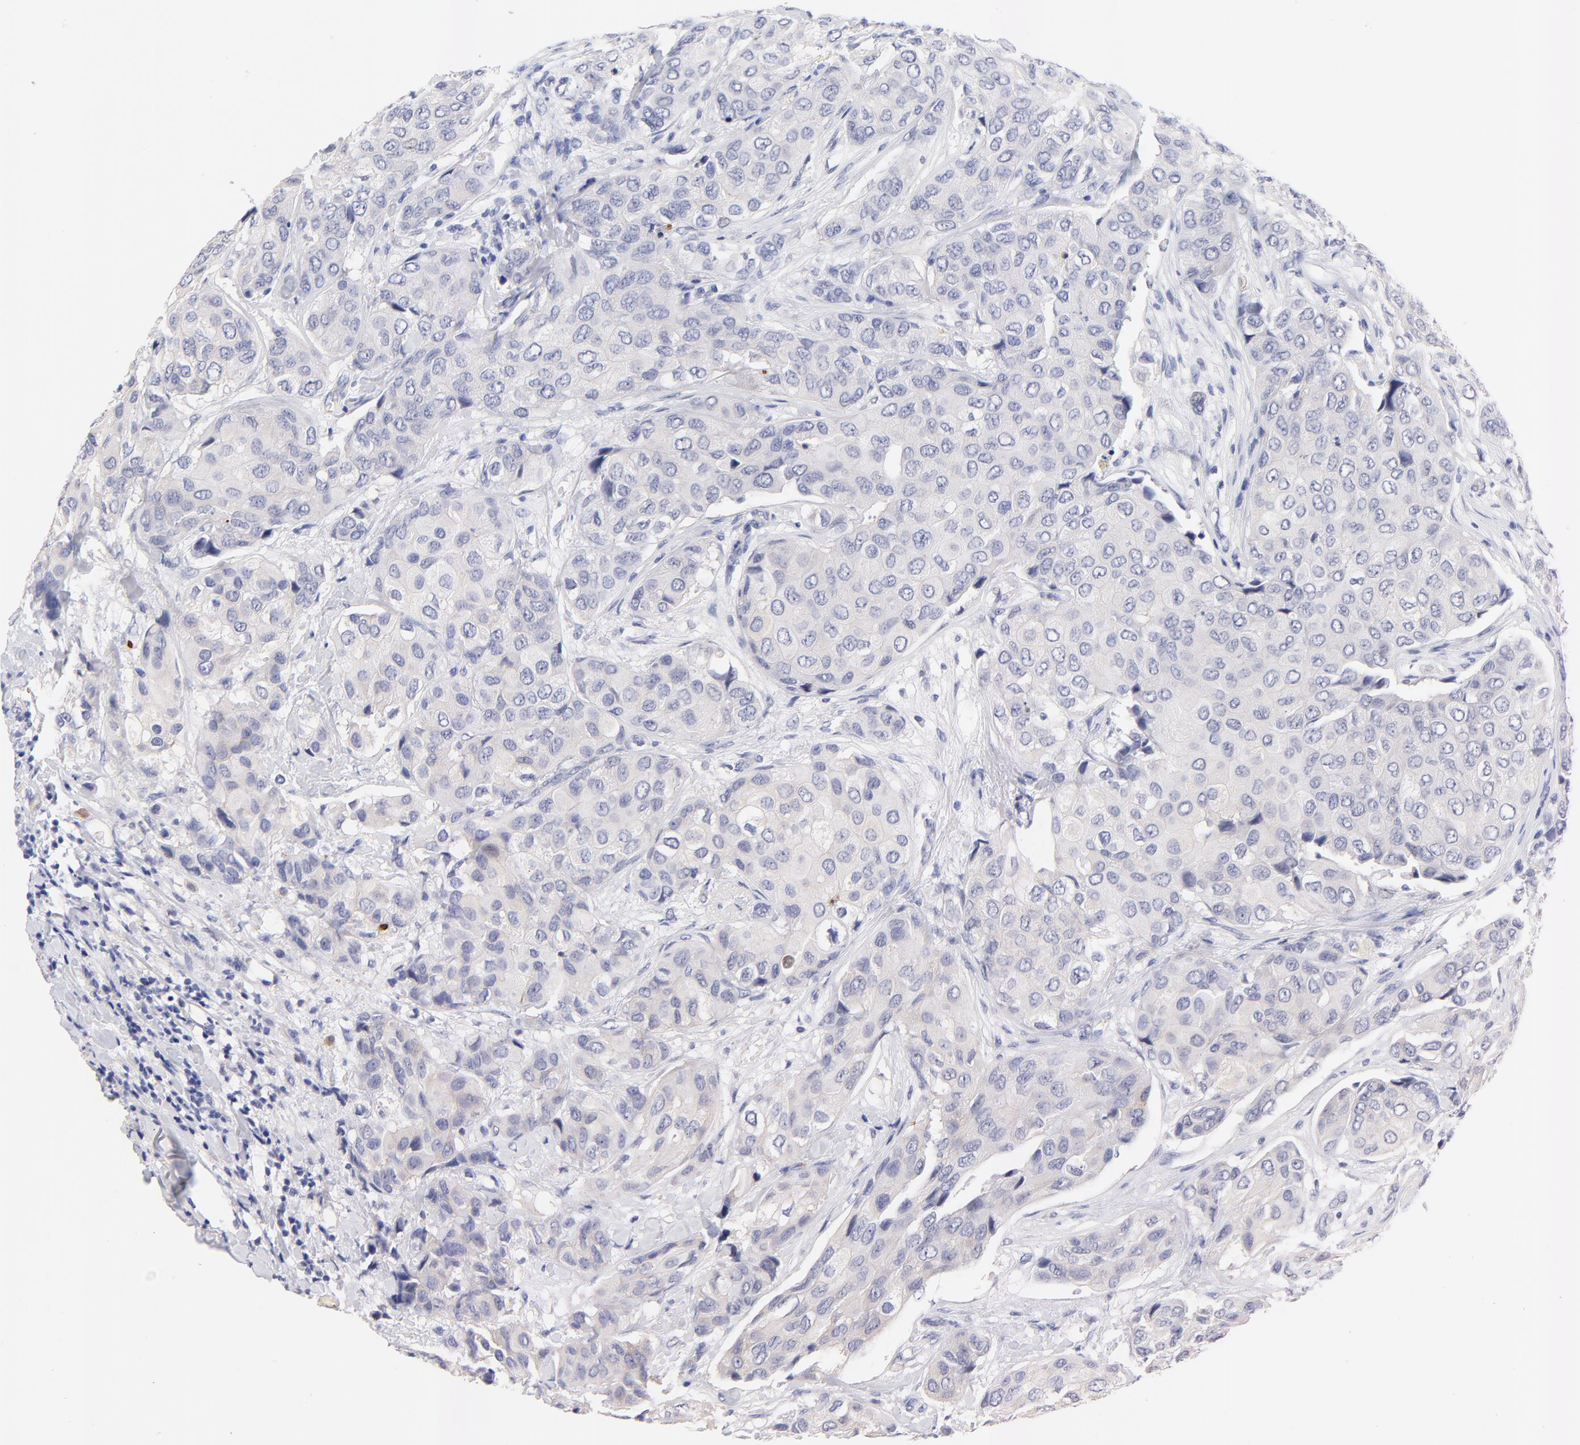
{"staining": {"intensity": "negative", "quantity": "none", "location": "none"}, "tissue": "breast cancer", "cell_type": "Tumor cells", "image_type": "cancer", "snomed": [{"axis": "morphology", "description": "Duct carcinoma"}, {"axis": "topography", "description": "Breast"}], "caption": "High power microscopy micrograph of an immunohistochemistry image of breast cancer, revealing no significant positivity in tumor cells.", "gene": "FAM117B", "patient": {"sex": "female", "age": 68}}